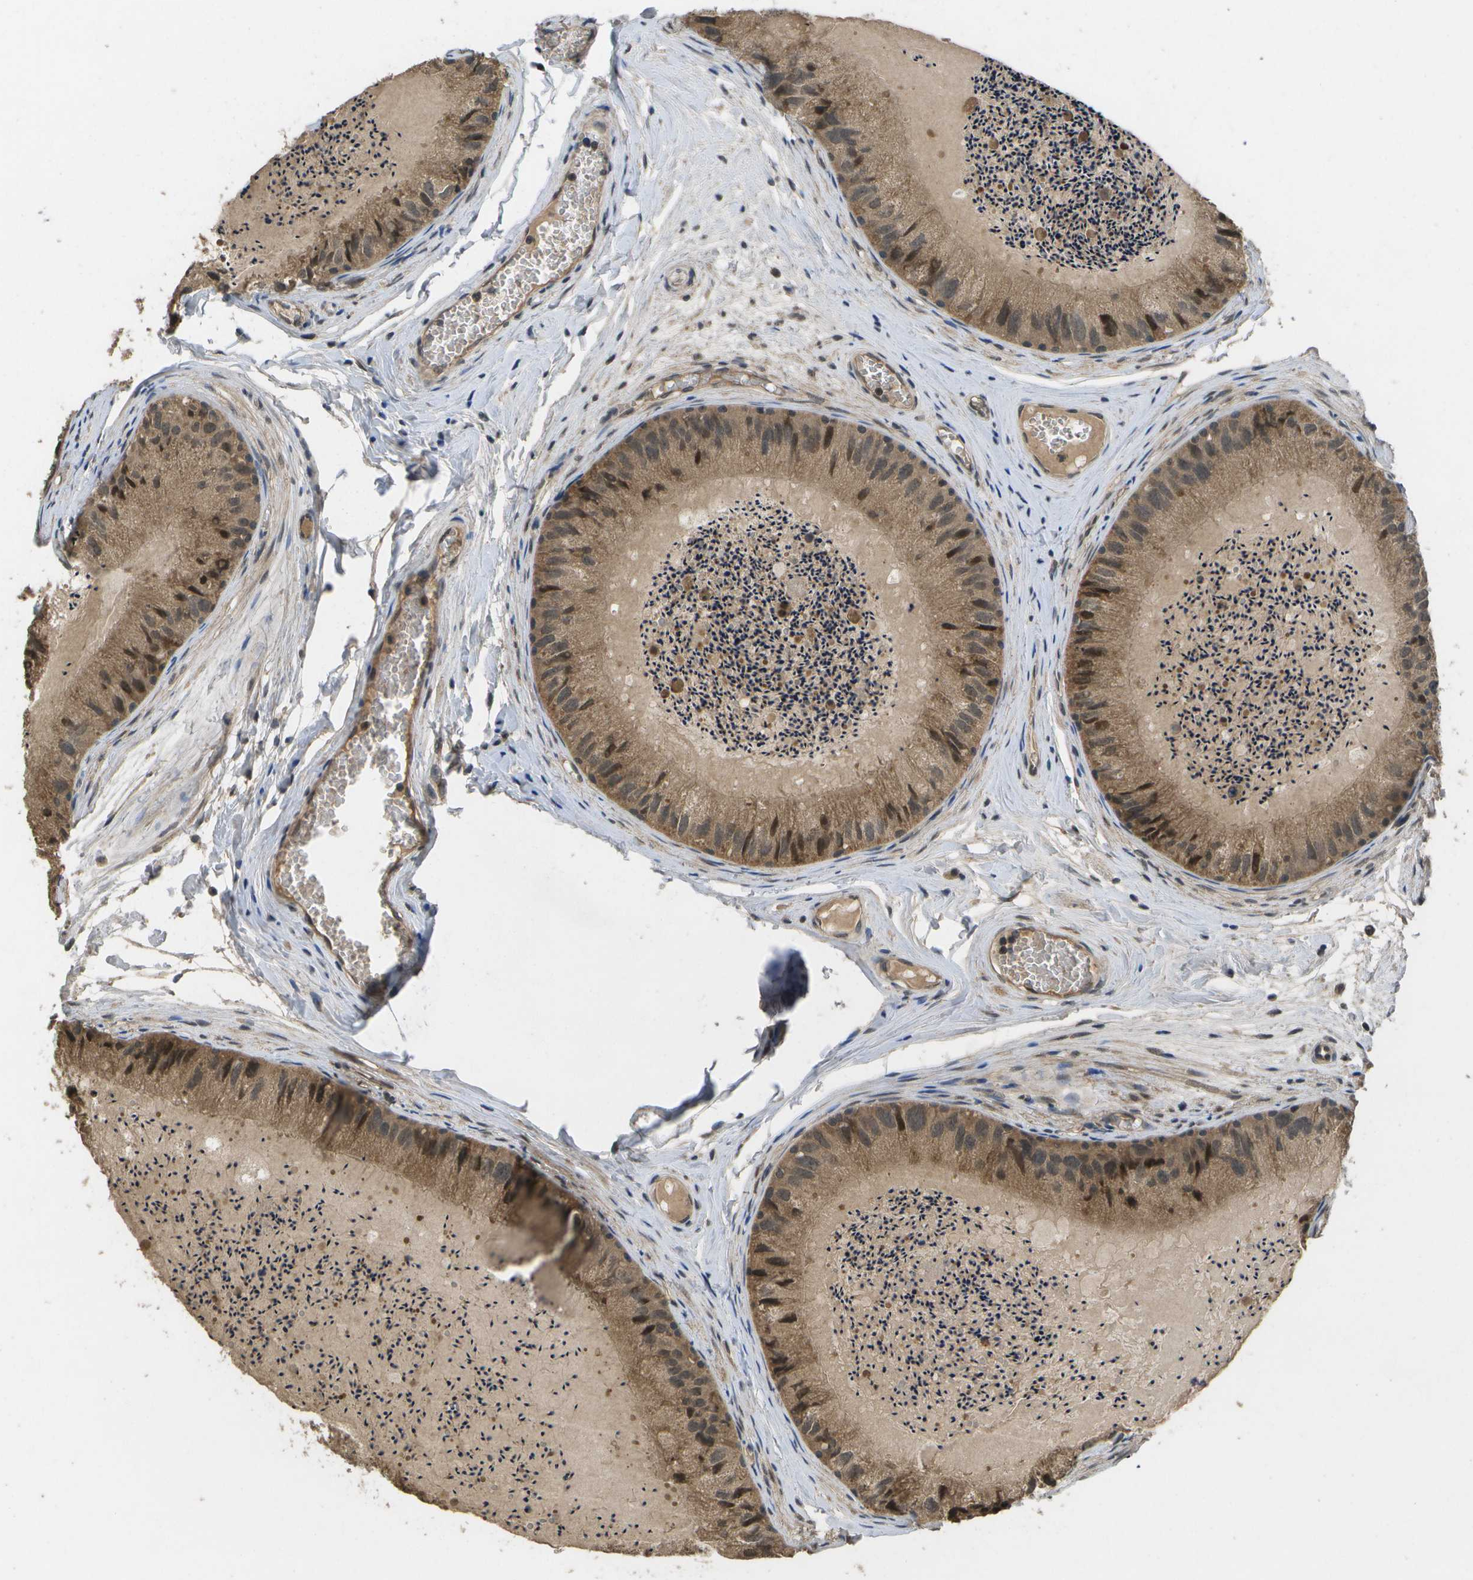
{"staining": {"intensity": "moderate", "quantity": ">75%", "location": "cytoplasmic/membranous,nuclear"}, "tissue": "epididymis", "cell_type": "Glandular cells", "image_type": "normal", "snomed": [{"axis": "morphology", "description": "Normal tissue, NOS"}, {"axis": "morphology", "description": "Atrophy, NOS"}, {"axis": "topography", "description": "Testis"}, {"axis": "topography", "description": "Epididymis"}], "caption": "A high-resolution photomicrograph shows immunohistochemistry (IHC) staining of benign epididymis, which shows moderate cytoplasmic/membranous,nuclear positivity in about >75% of glandular cells. Ihc stains the protein in brown and the nuclei are stained blue.", "gene": "ALAS1", "patient": {"sex": "male", "age": 18}}